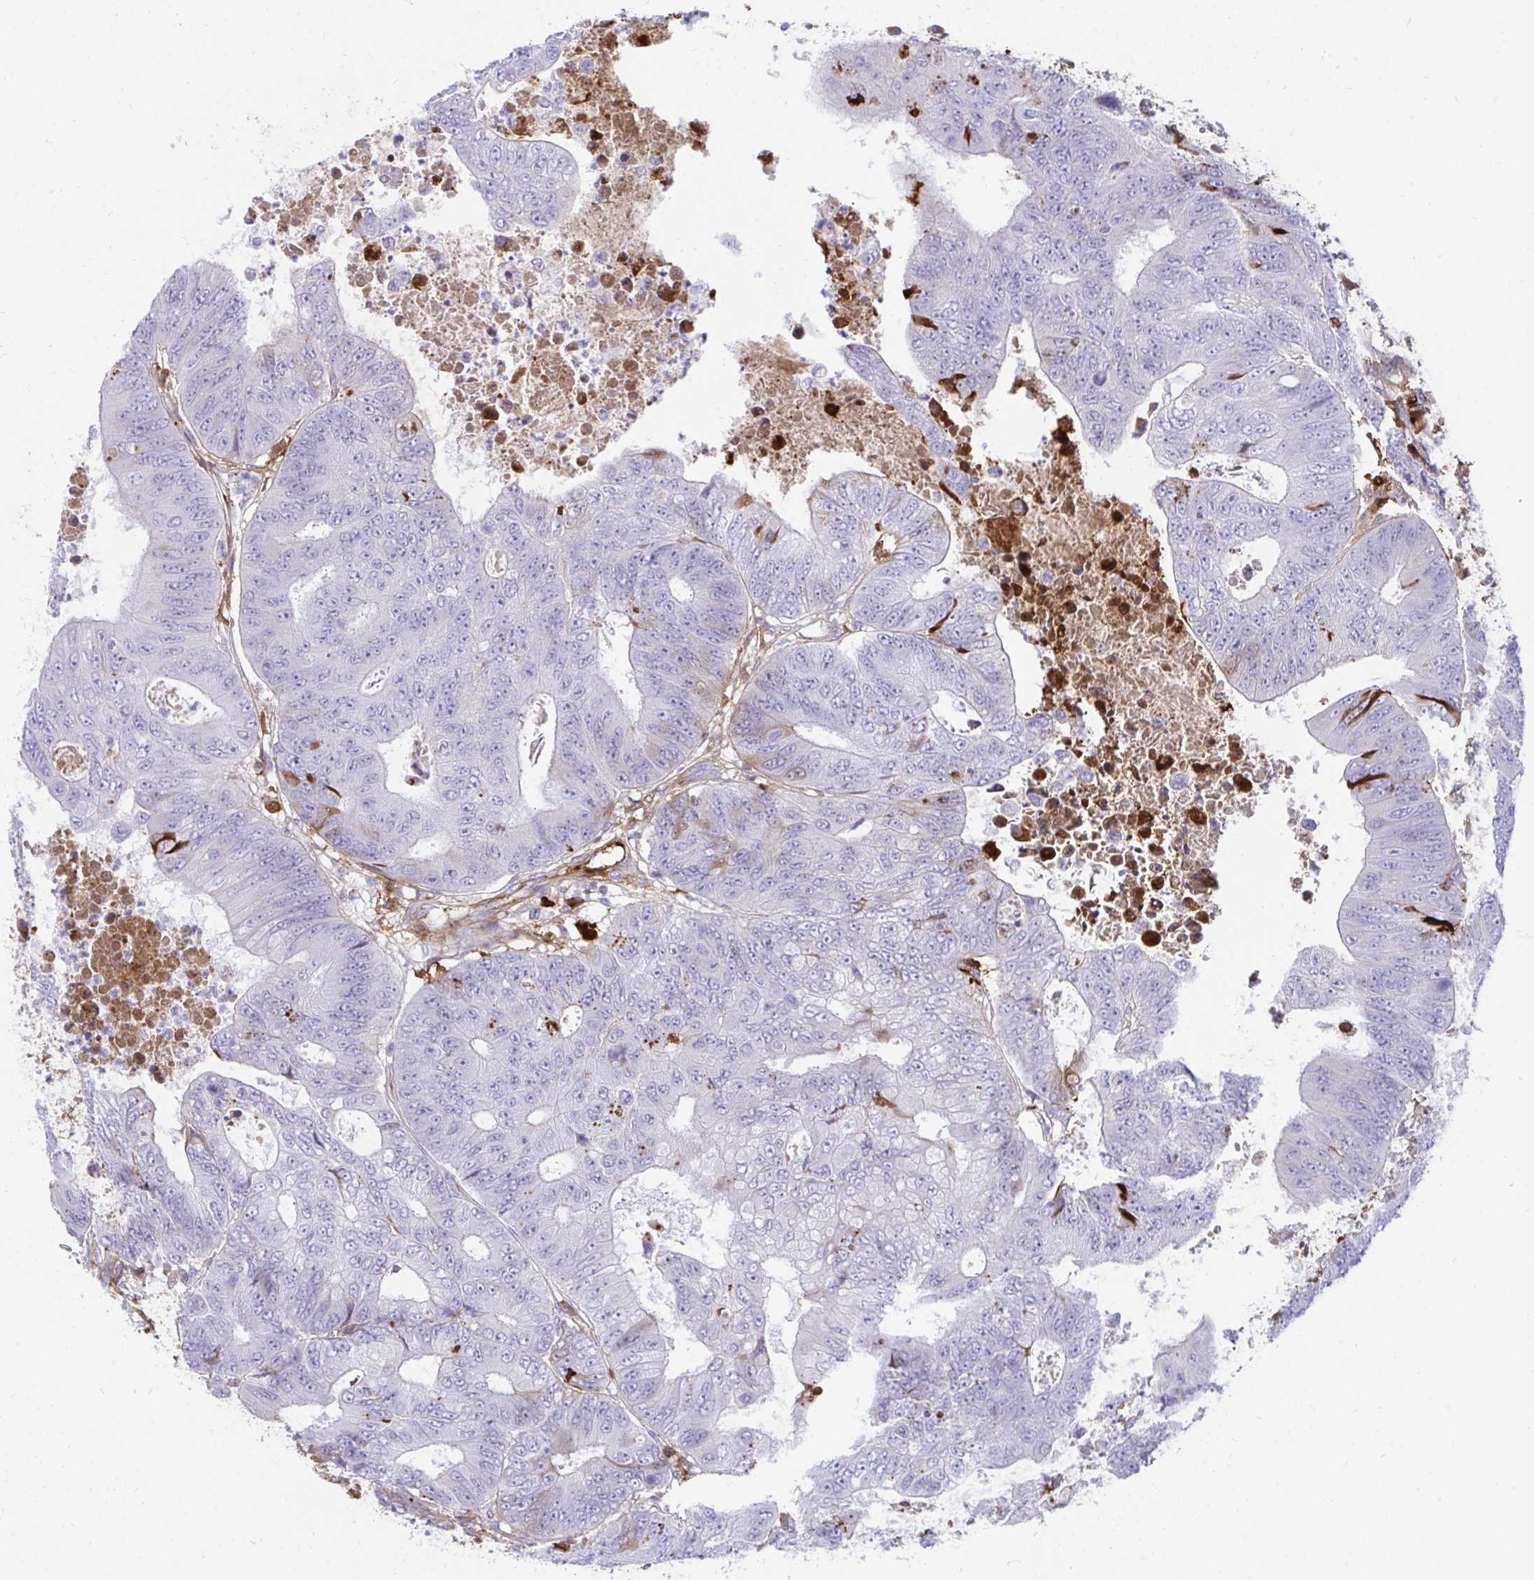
{"staining": {"intensity": "strong", "quantity": "<25%", "location": "cytoplasmic/membranous"}, "tissue": "colorectal cancer", "cell_type": "Tumor cells", "image_type": "cancer", "snomed": [{"axis": "morphology", "description": "Adenocarcinoma, NOS"}, {"axis": "topography", "description": "Colon"}], "caption": "Approximately <25% of tumor cells in colorectal cancer exhibit strong cytoplasmic/membranous protein staining as visualized by brown immunohistochemical staining.", "gene": "F2", "patient": {"sex": "female", "age": 48}}